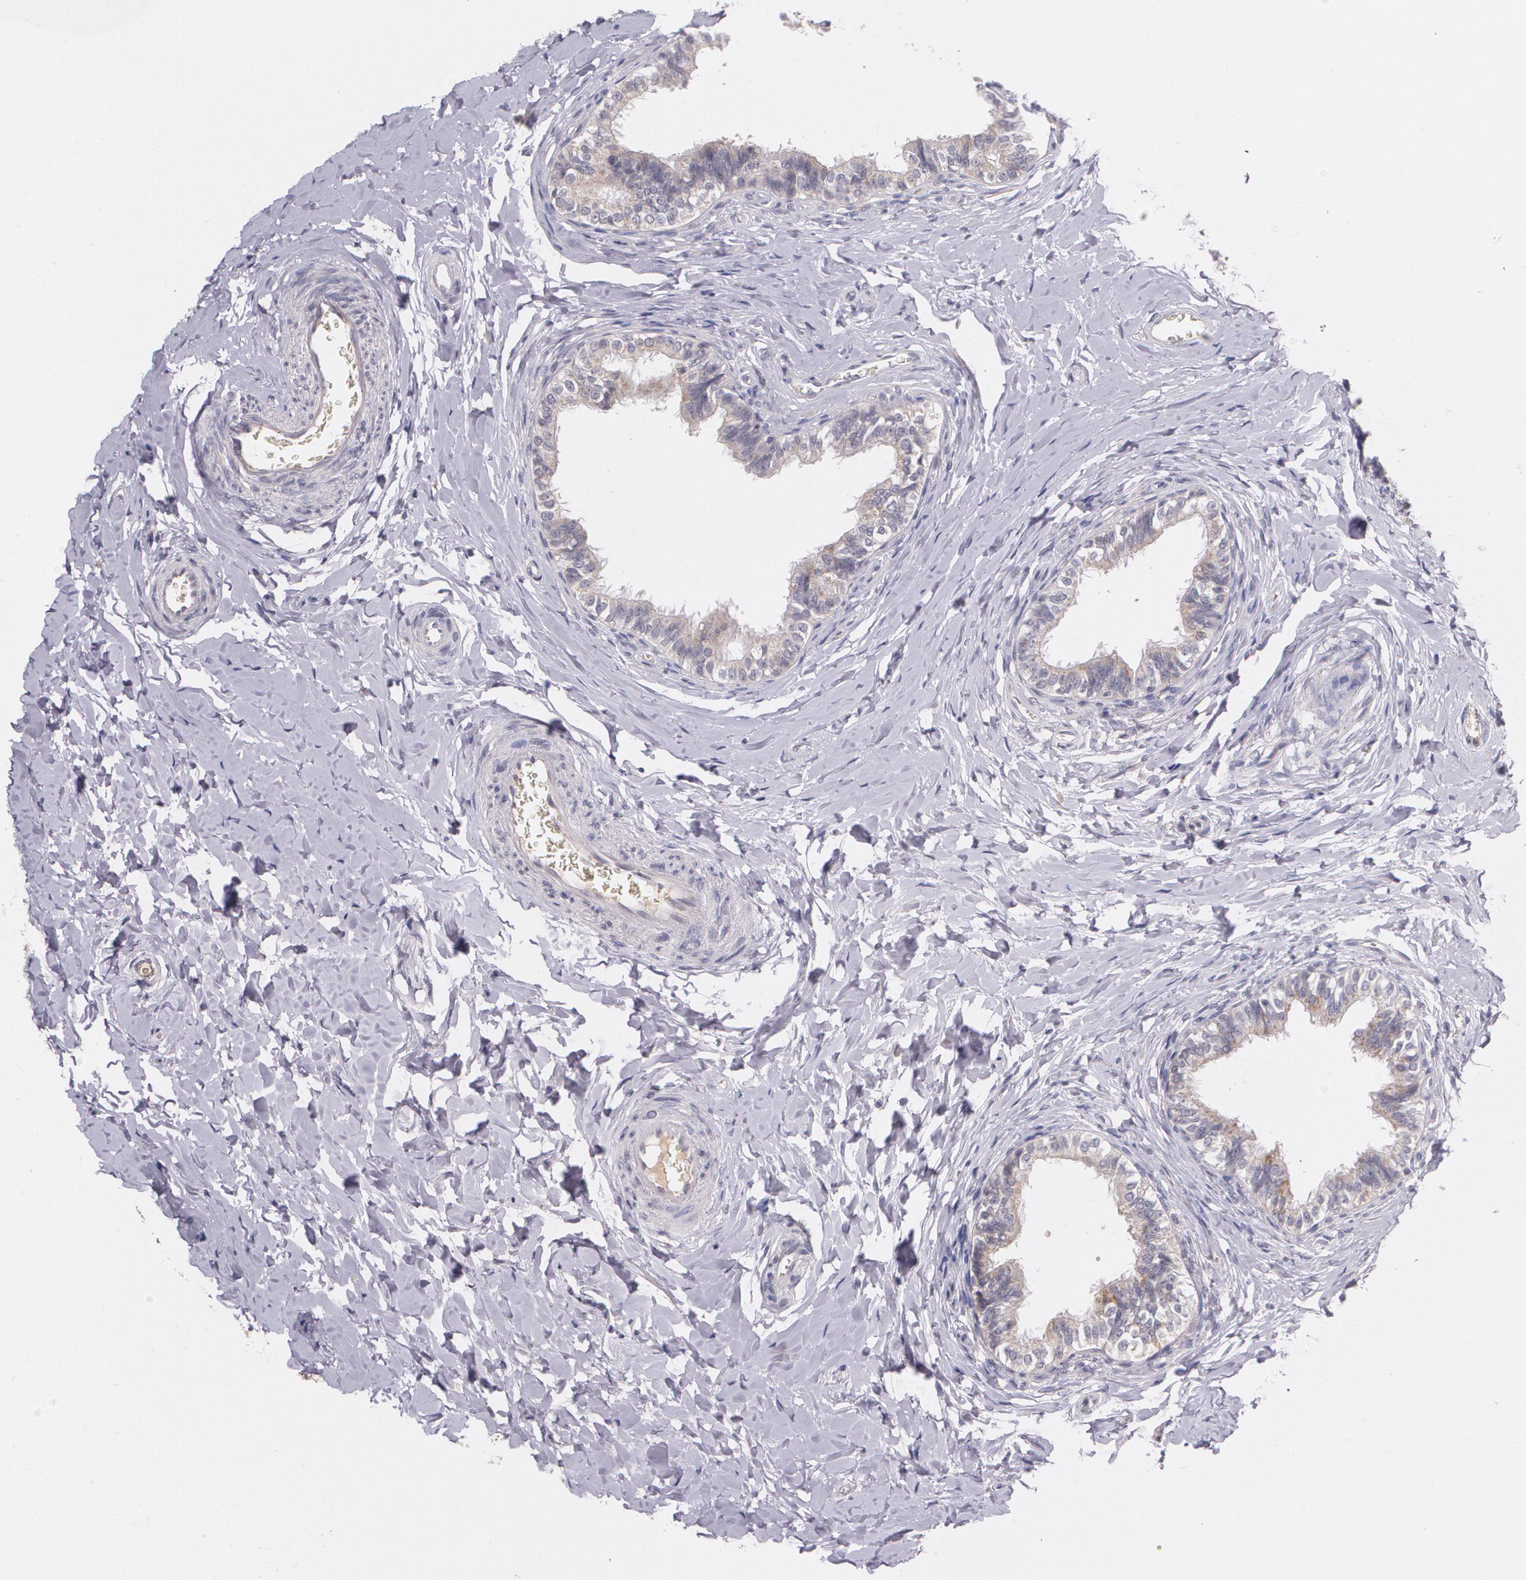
{"staining": {"intensity": "weak", "quantity": ">75%", "location": "cytoplasmic/membranous"}, "tissue": "epididymis", "cell_type": "Glandular cells", "image_type": "normal", "snomed": [{"axis": "morphology", "description": "Normal tissue, NOS"}, {"axis": "topography", "description": "Soft tissue"}, {"axis": "topography", "description": "Epididymis"}], "caption": "An immunohistochemistry image of benign tissue is shown. Protein staining in brown highlights weak cytoplasmic/membranous positivity in epididymis within glandular cells. The staining was performed using DAB to visualize the protein expression in brown, while the nuclei were stained in blue with hematoxylin (Magnification: 20x).", "gene": "TM4SF1", "patient": {"sex": "male", "age": 26}}